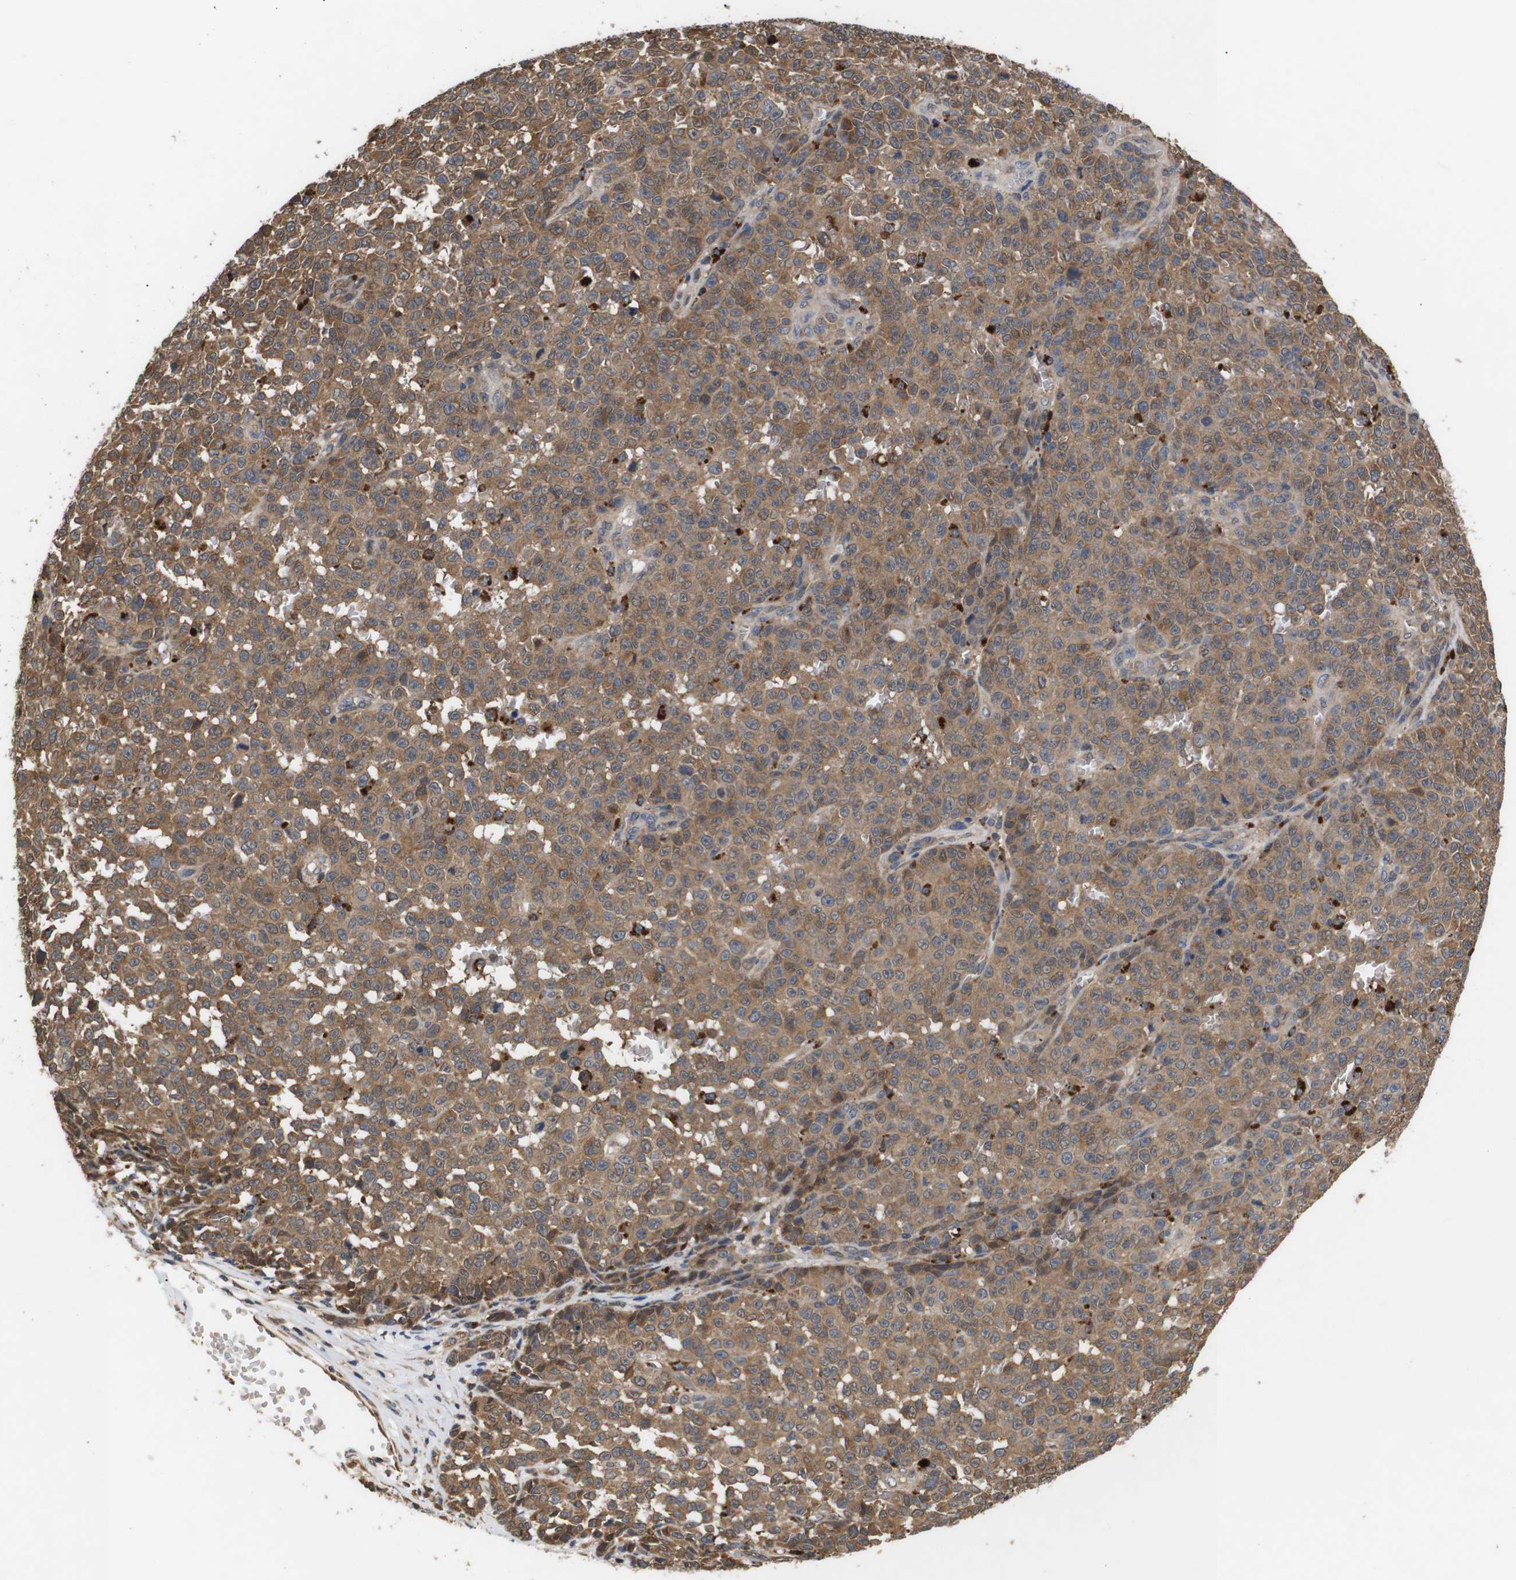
{"staining": {"intensity": "moderate", "quantity": ">75%", "location": "cytoplasmic/membranous"}, "tissue": "melanoma", "cell_type": "Tumor cells", "image_type": "cancer", "snomed": [{"axis": "morphology", "description": "Malignant melanoma, NOS"}, {"axis": "topography", "description": "Skin"}], "caption": "IHC of human melanoma reveals medium levels of moderate cytoplasmic/membranous staining in approximately >75% of tumor cells.", "gene": "DDR1", "patient": {"sex": "female", "age": 82}}